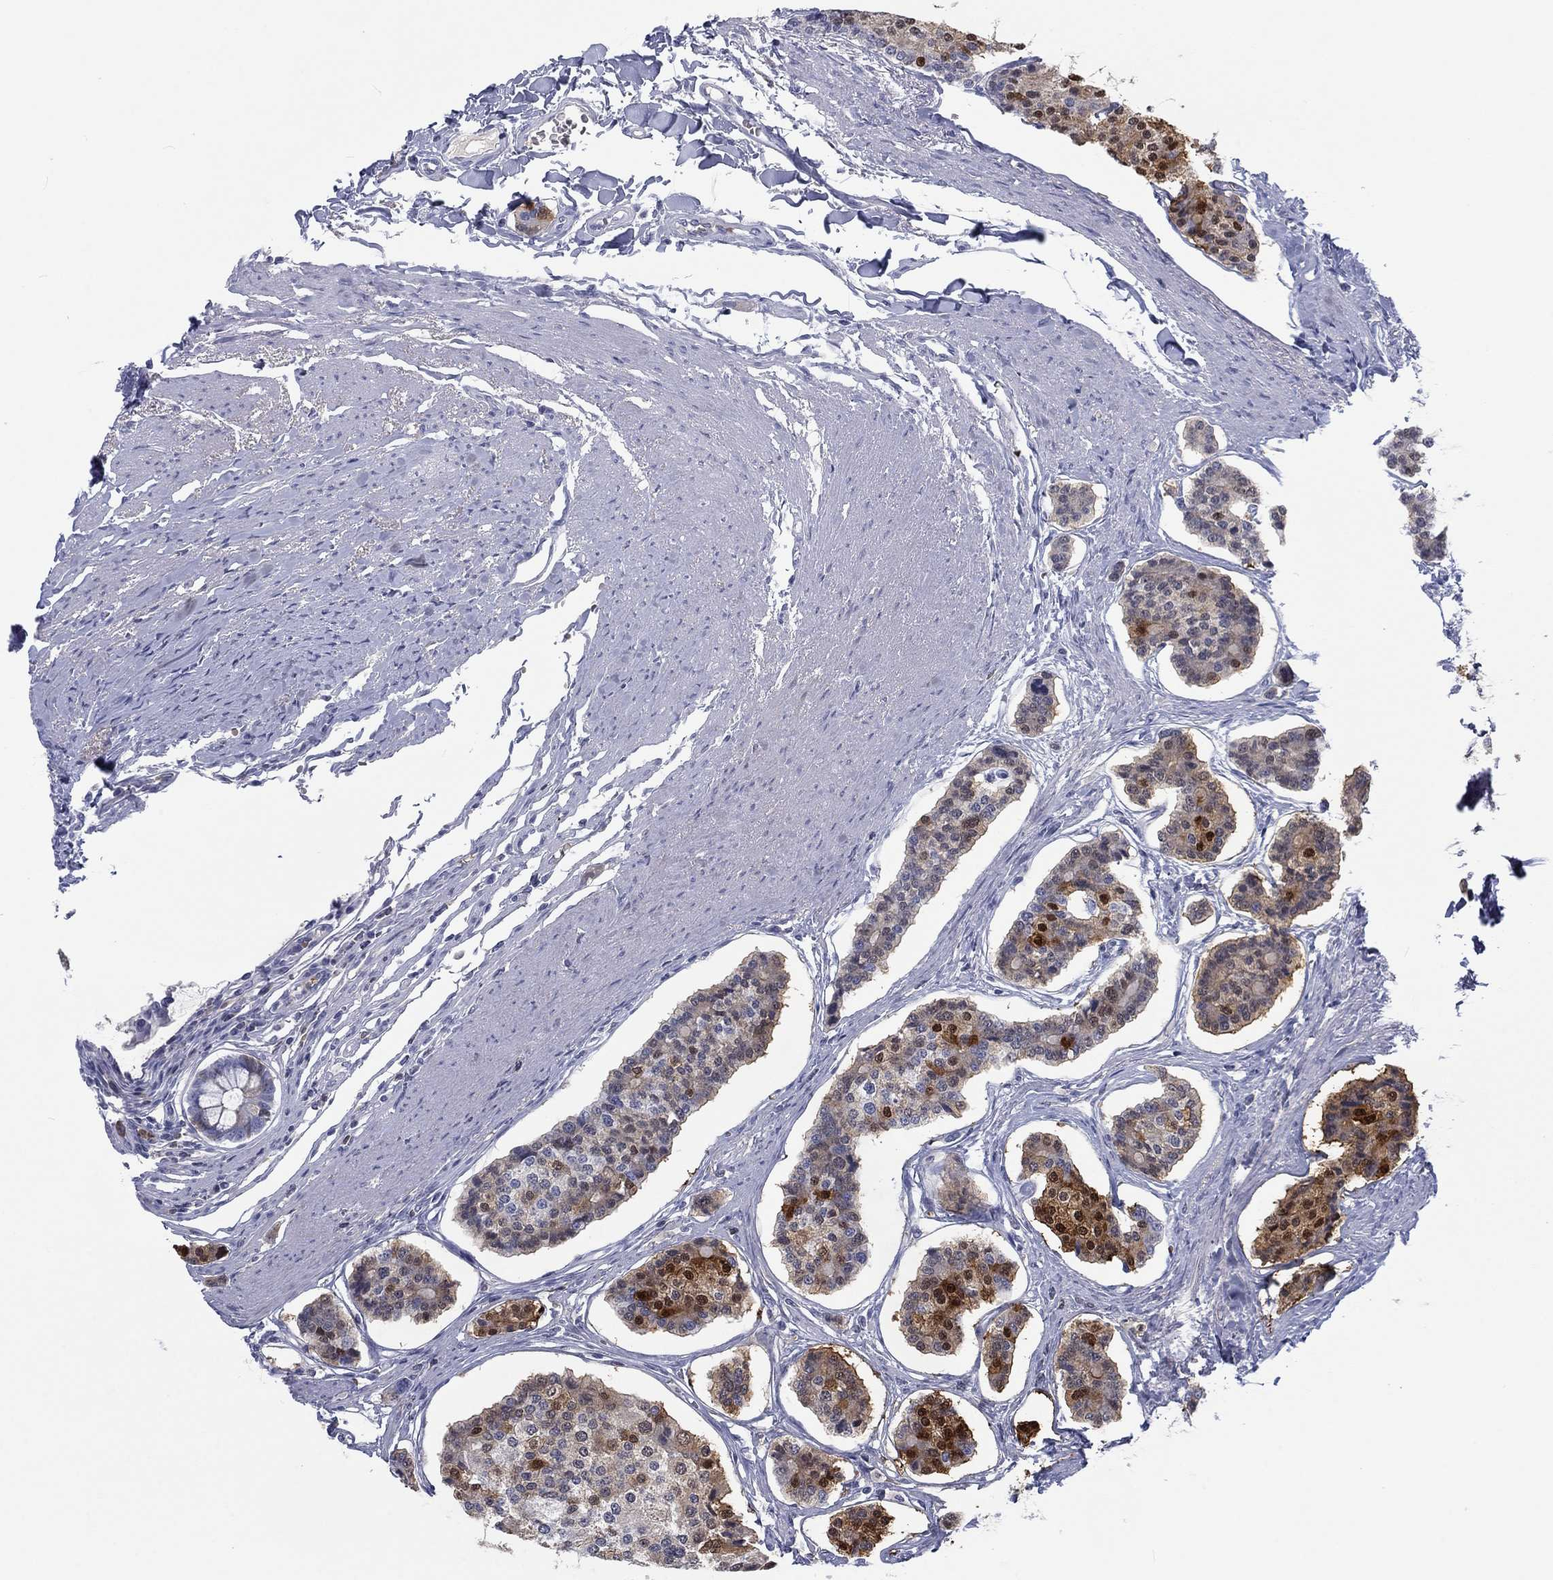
{"staining": {"intensity": "strong", "quantity": "<25%", "location": "cytoplasmic/membranous,nuclear"}, "tissue": "carcinoid", "cell_type": "Tumor cells", "image_type": "cancer", "snomed": [{"axis": "morphology", "description": "Carcinoid, malignant, NOS"}, {"axis": "topography", "description": "Small intestine"}], "caption": "Immunohistochemical staining of carcinoid displays medium levels of strong cytoplasmic/membranous and nuclear protein expression in about <25% of tumor cells. Using DAB (3,3'-diaminobenzidine) (brown) and hematoxylin (blue) stains, captured at high magnification using brightfield microscopy.", "gene": "CALB1", "patient": {"sex": "female", "age": 65}}